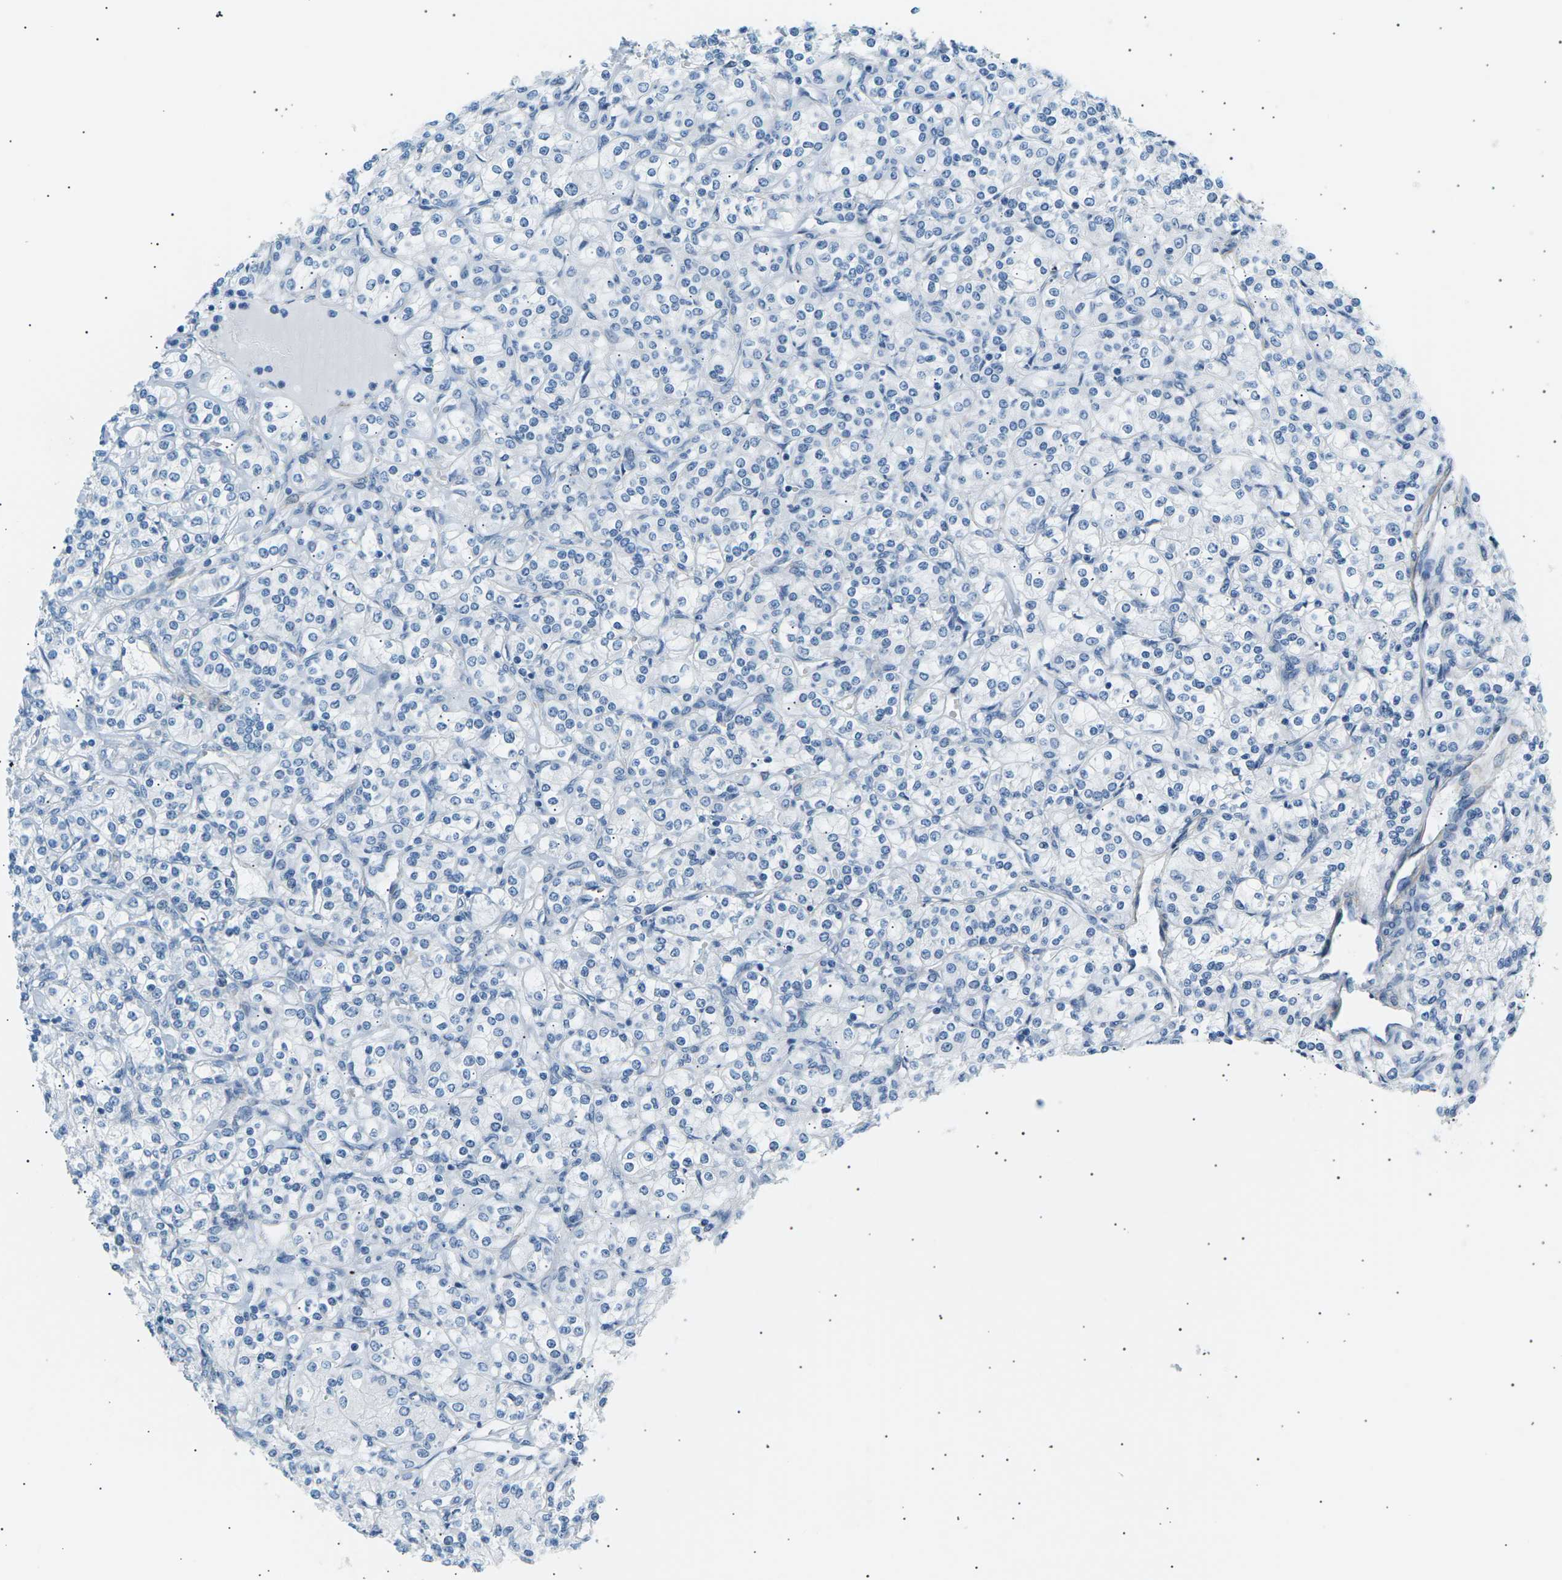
{"staining": {"intensity": "negative", "quantity": "none", "location": "none"}, "tissue": "renal cancer", "cell_type": "Tumor cells", "image_type": "cancer", "snomed": [{"axis": "morphology", "description": "Adenocarcinoma, NOS"}, {"axis": "topography", "description": "Kidney"}], "caption": "Human renal cancer stained for a protein using immunohistochemistry exhibits no positivity in tumor cells.", "gene": "SEPTIN5", "patient": {"sex": "male", "age": 77}}